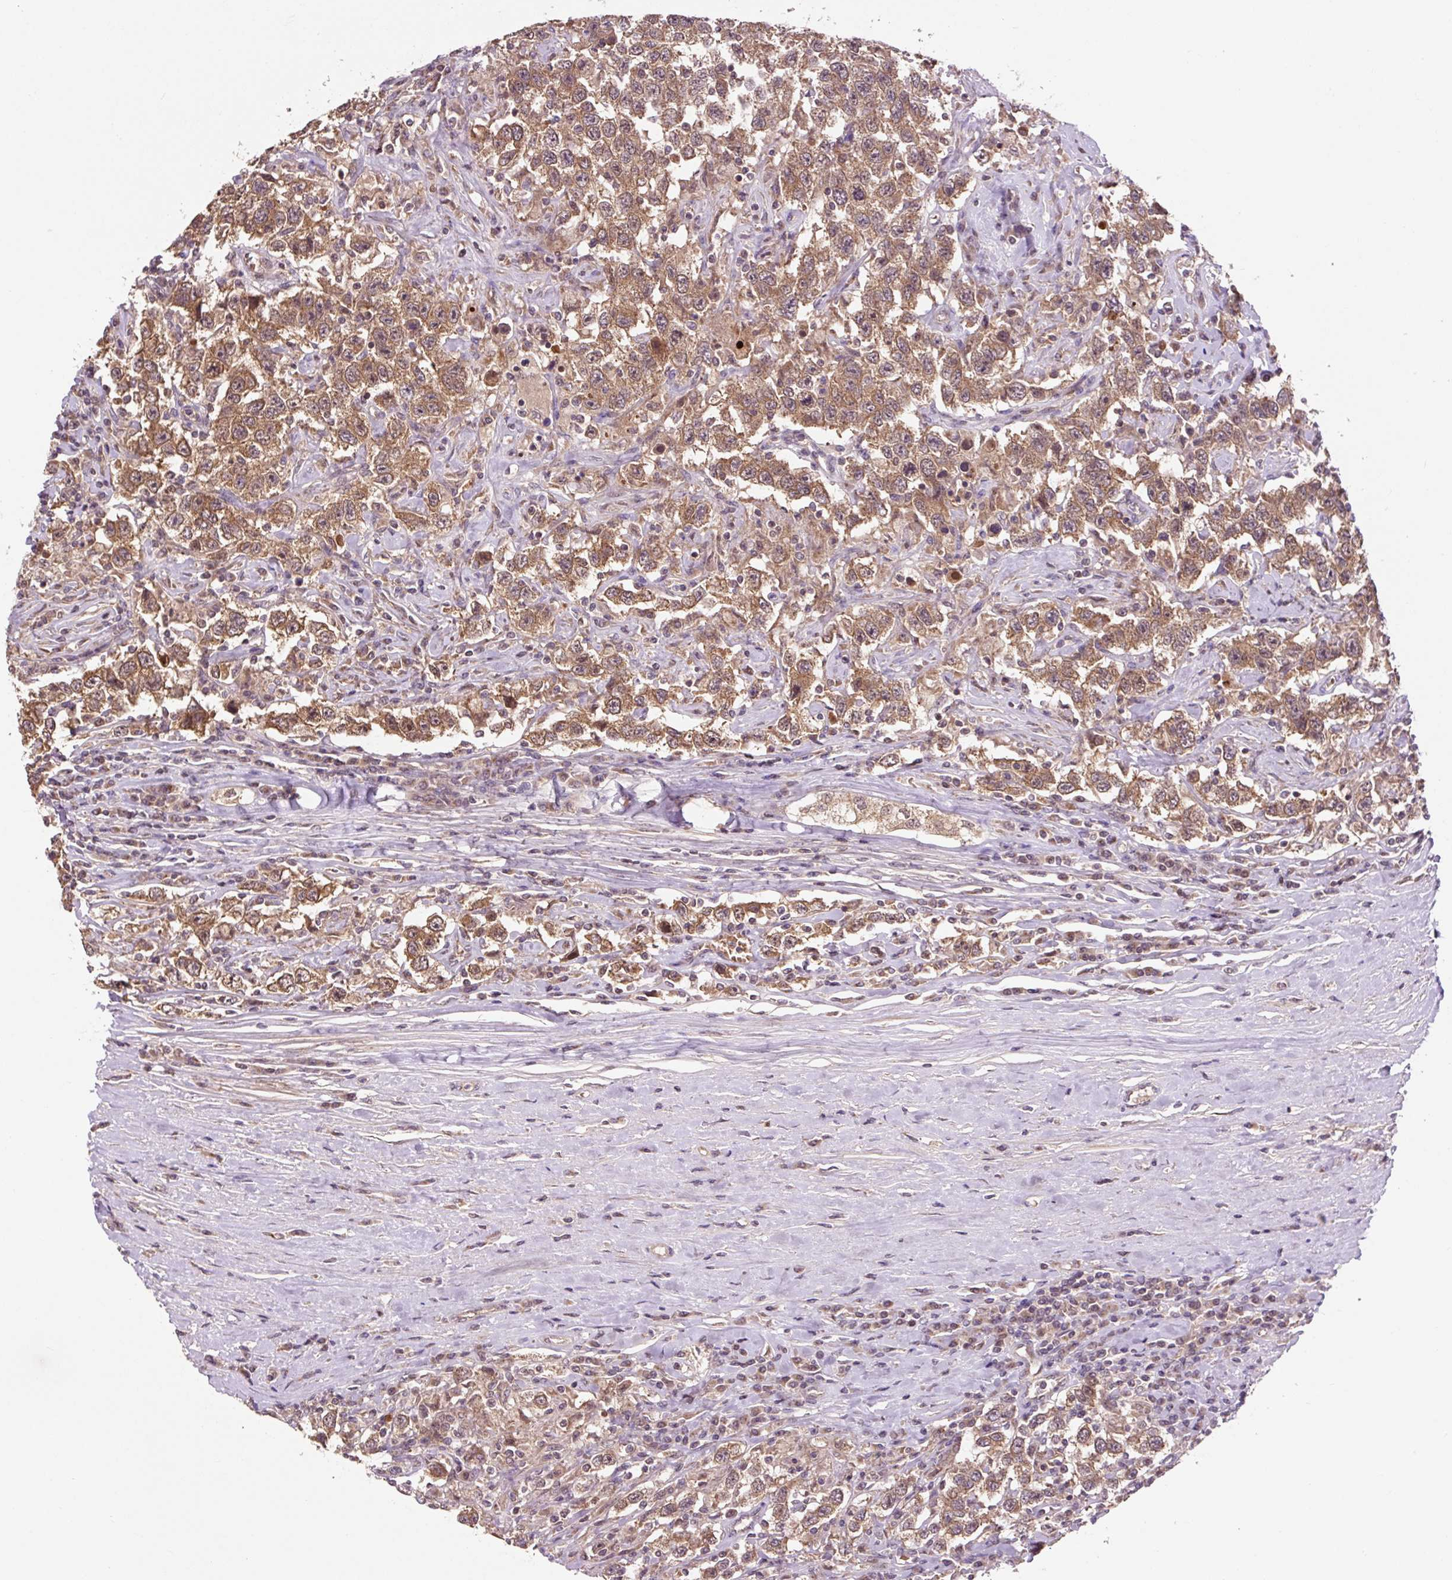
{"staining": {"intensity": "moderate", "quantity": ">75%", "location": "cytoplasmic/membranous"}, "tissue": "testis cancer", "cell_type": "Tumor cells", "image_type": "cancer", "snomed": [{"axis": "morphology", "description": "Seminoma, NOS"}, {"axis": "topography", "description": "Testis"}], "caption": "High-magnification brightfield microscopy of testis cancer (seminoma) stained with DAB (3,3'-diaminobenzidine) (brown) and counterstained with hematoxylin (blue). tumor cells exhibit moderate cytoplasmic/membranous positivity is present in approximately>75% of cells. (Stains: DAB (3,3'-diaminobenzidine) in brown, nuclei in blue, Microscopy: brightfield microscopy at high magnification).", "gene": "MMS19", "patient": {"sex": "male", "age": 41}}